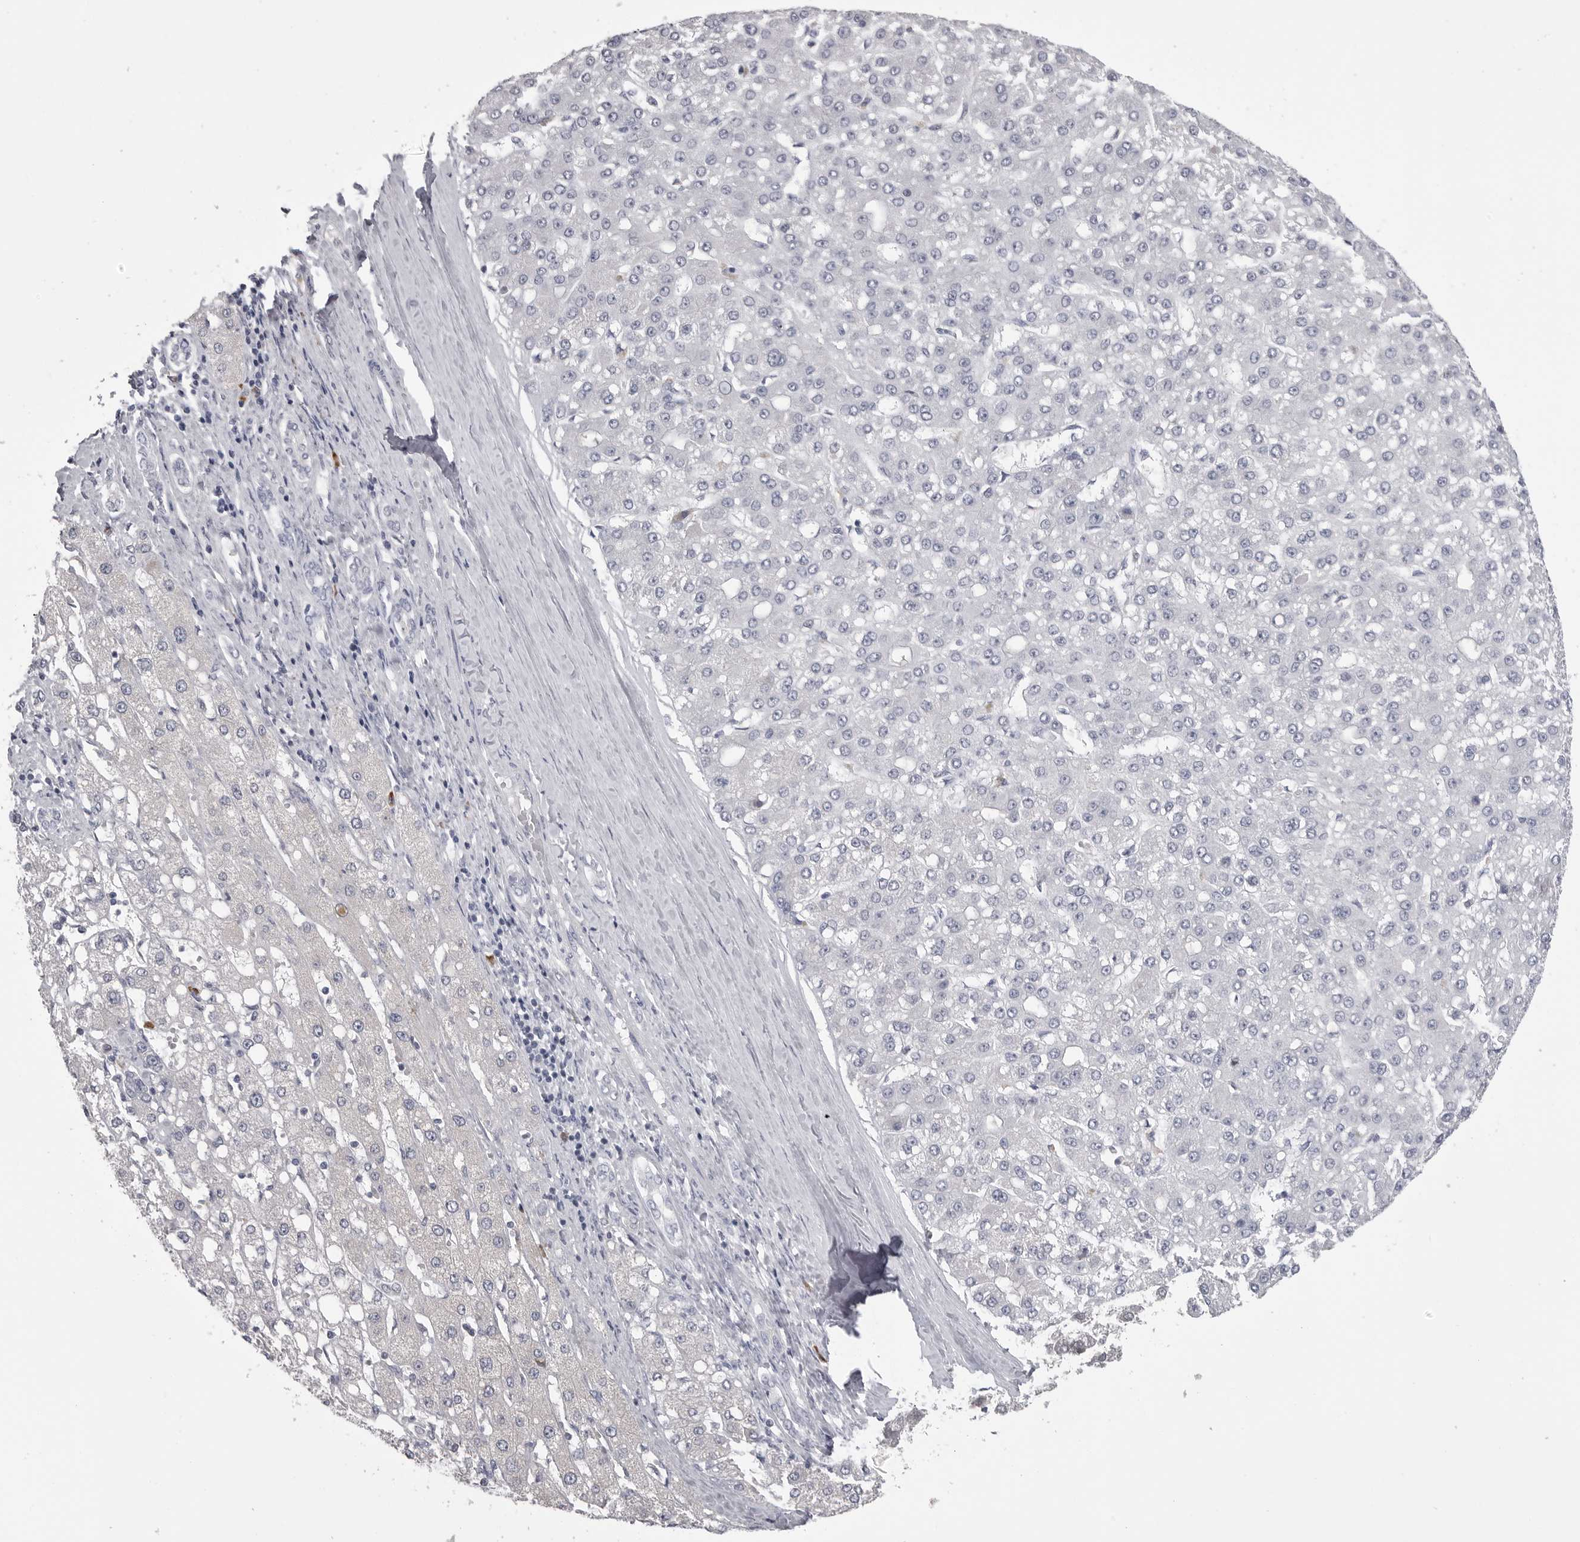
{"staining": {"intensity": "negative", "quantity": "none", "location": "none"}, "tissue": "liver cancer", "cell_type": "Tumor cells", "image_type": "cancer", "snomed": [{"axis": "morphology", "description": "Carcinoma, Hepatocellular, NOS"}, {"axis": "topography", "description": "Liver"}], "caption": "The photomicrograph reveals no significant staining in tumor cells of liver cancer.", "gene": "FKBP2", "patient": {"sex": "male", "age": 67}}